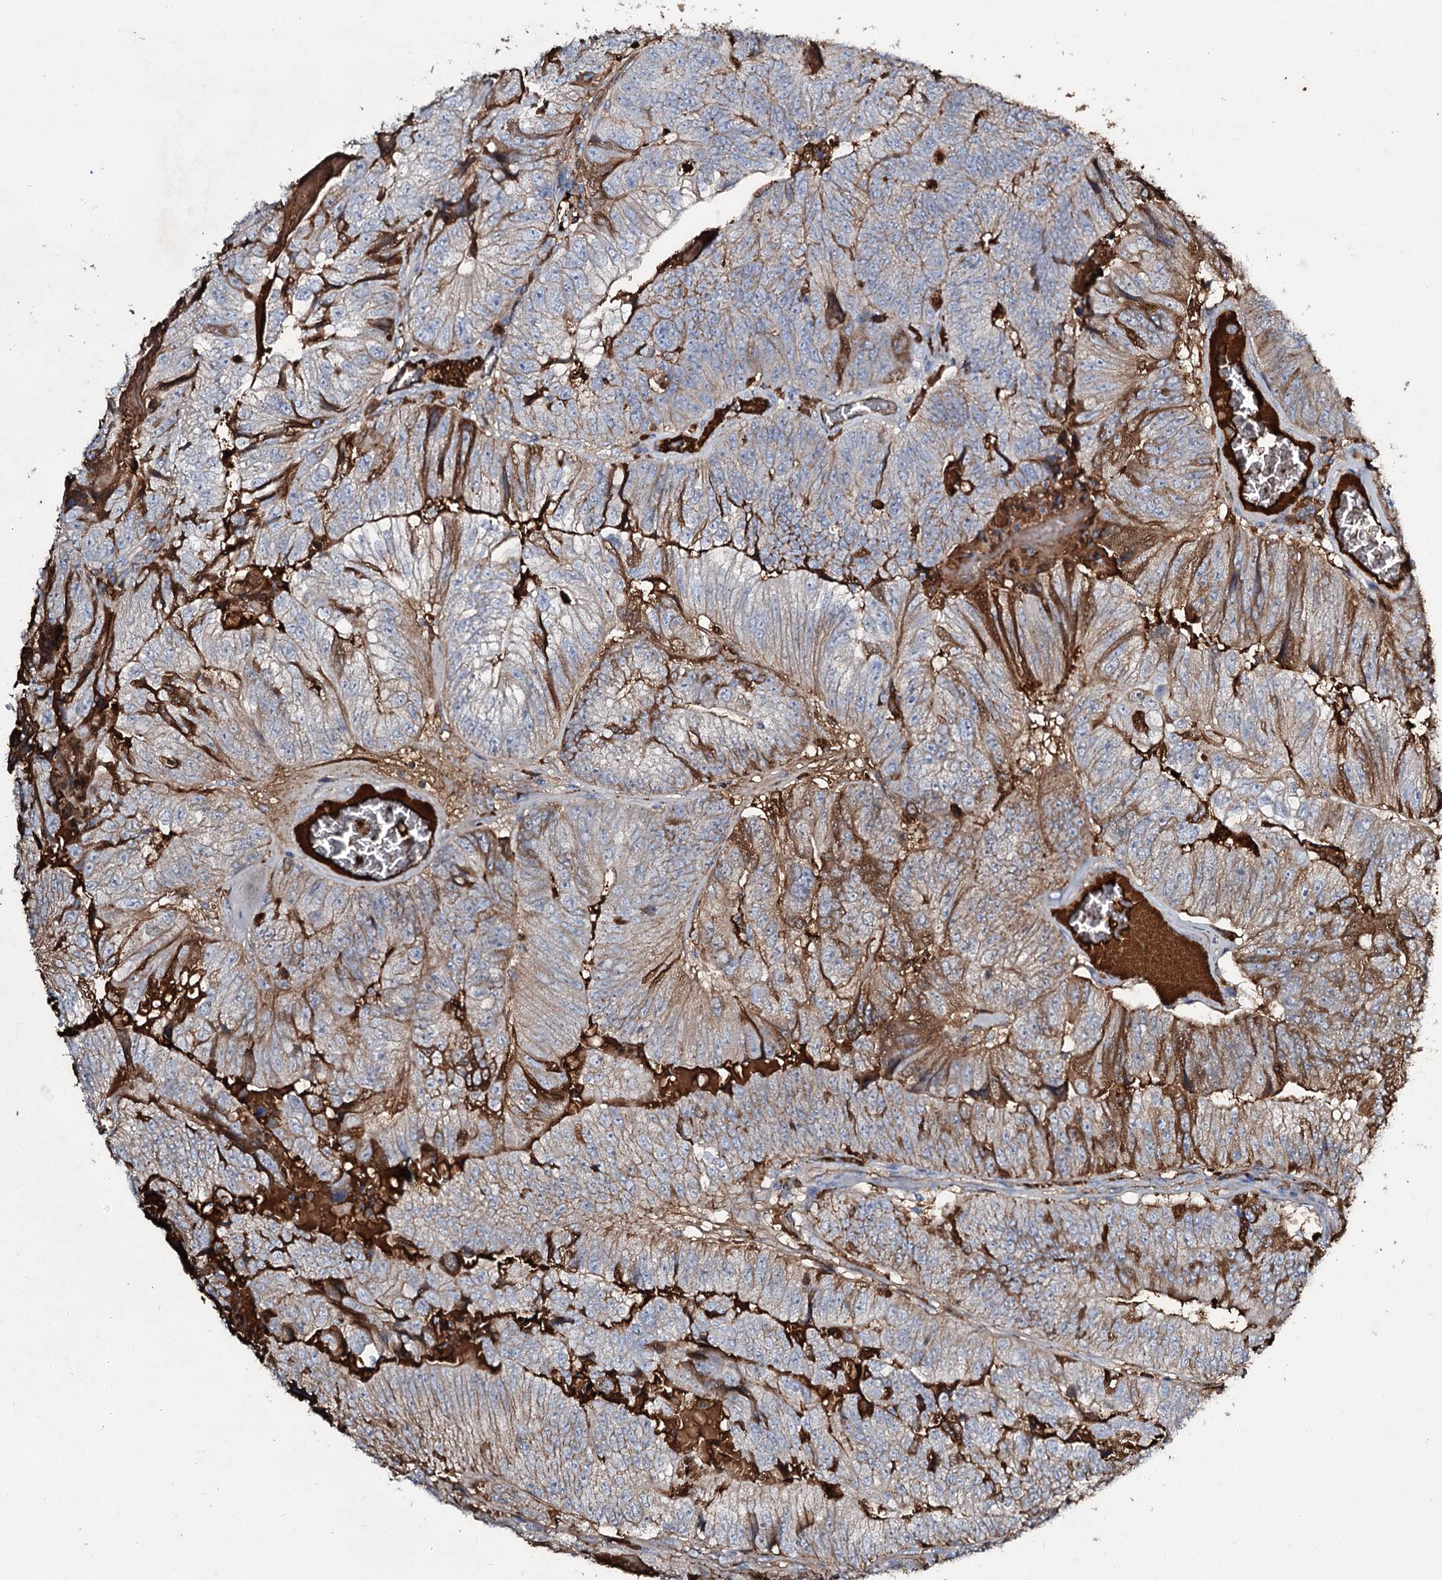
{"staining": {"intensity": "moderate", "quantity": ">75%", "location": "cytoplasmic/membranous"}, "tissue": "colorectal cancer", "cell_type": "Tumor cells", "image_type": "cancer", "snomed": [{"axis": "morphology", "description": "Adenocarcinoma, NOS"}, {"axis": "topography", "description": "Colon"}], "caption": "Protein positivity by immunohistochemistry shows moderate cytoplasmic/membranous expression in about >75% of tumor cells in colorectal cancer (adenocarcinoma). The protein of interest is shown in brown color, while the nuclei are stained blue.", "gene": "EDN1", "patient": {"sex": "female", "age": 67}}